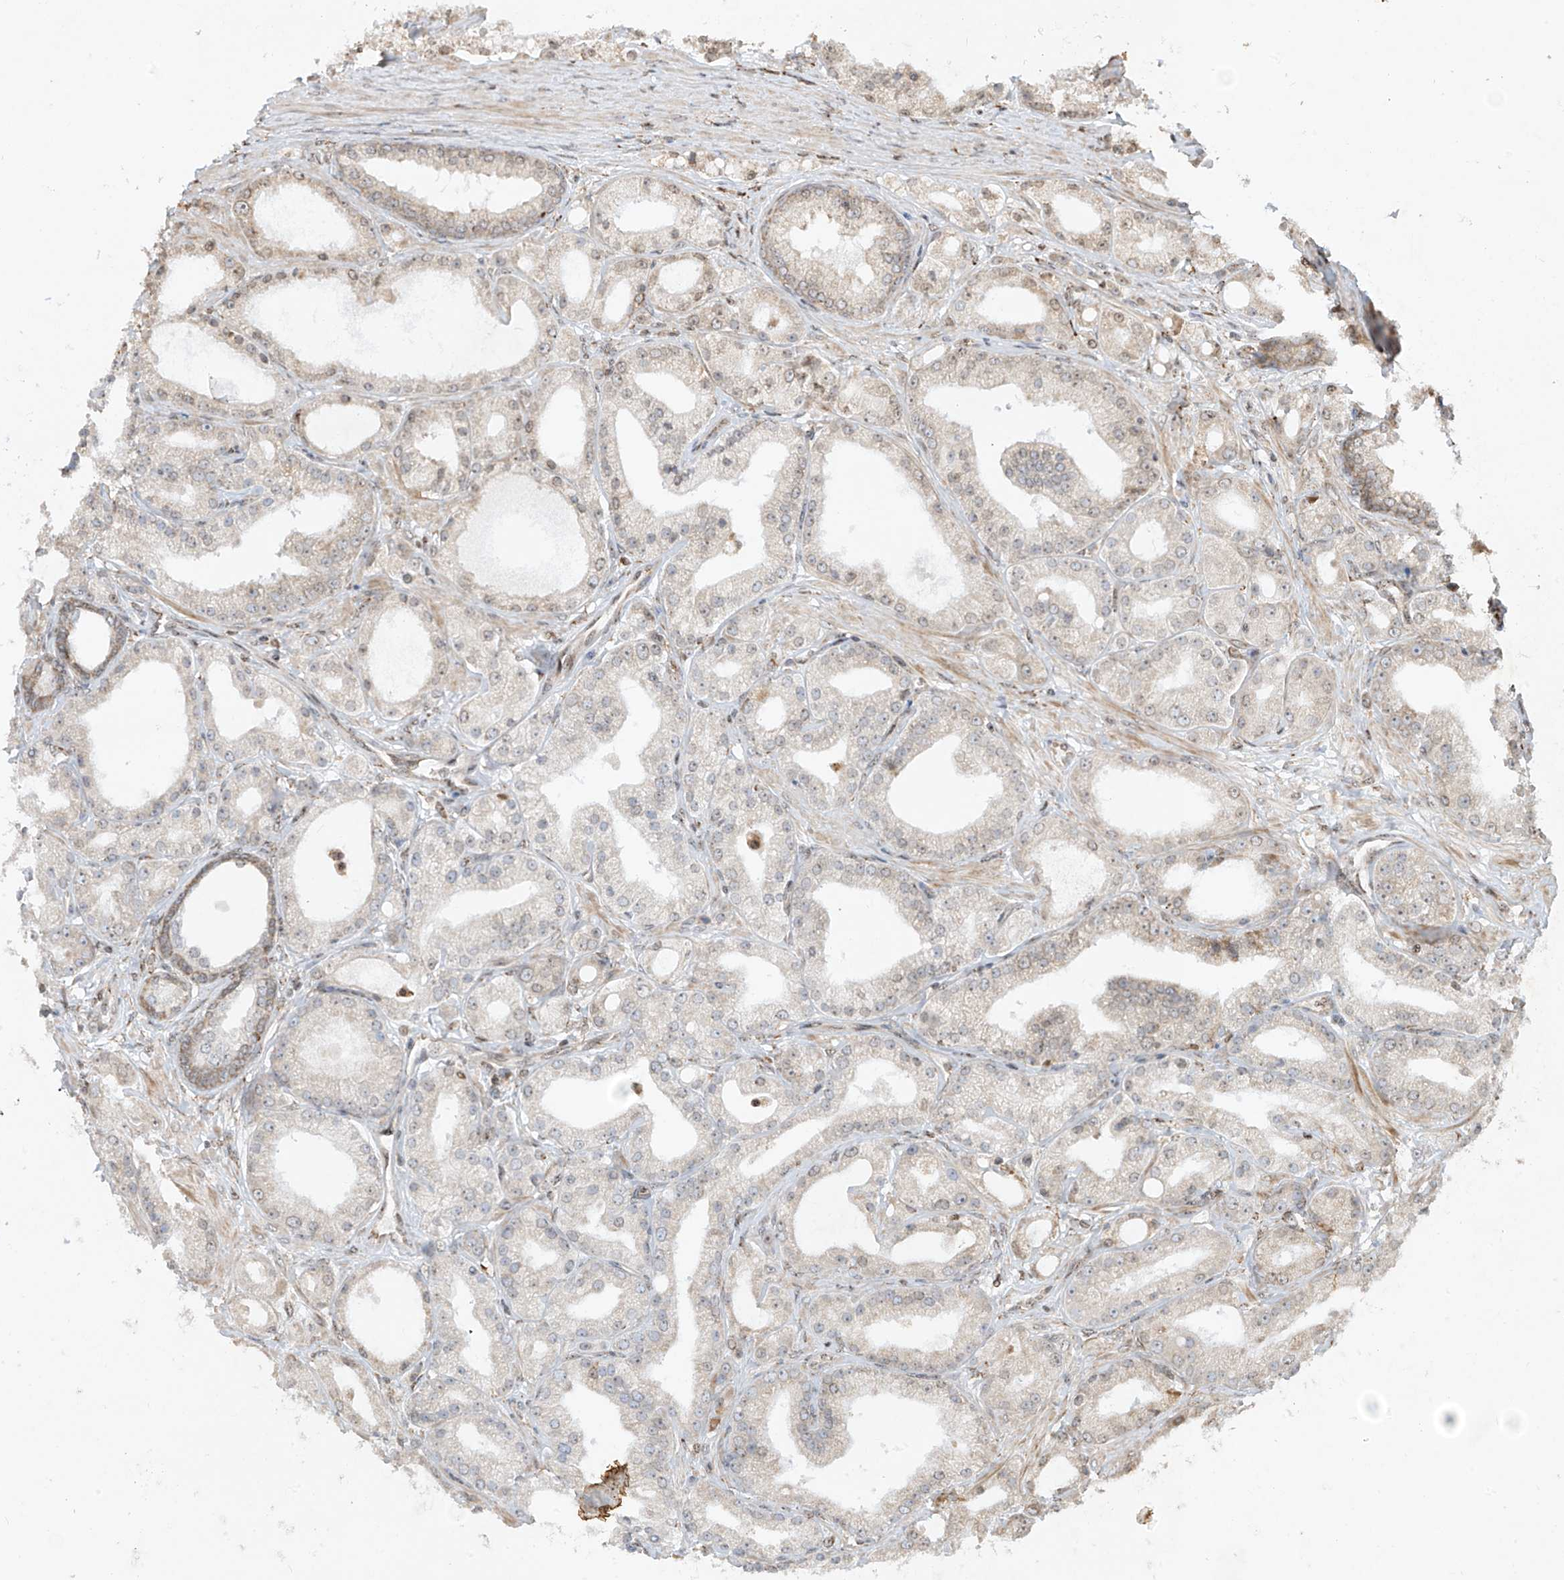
{"staining": {"intensity": "moderate", "quantity": "<25%", "location": "nuclear"}, "tissue": "prostate cancer", "cell_type": "Tumor cells", "image_type": "cancer", "snomed": [{"axis": "morphology", "description": "Adenocarcinoma, Low grade"}, {"axis": "topography", "description": "Prostate"}], "caption": "The image exhibits a brown stain indicating the presence of a protein in the nuclear of tumor cells in prostate cancer (adenocarcinoma (low-grade)).", "gene": "ZBTB8A", "patient": {"sex": "male", "age": 67}}